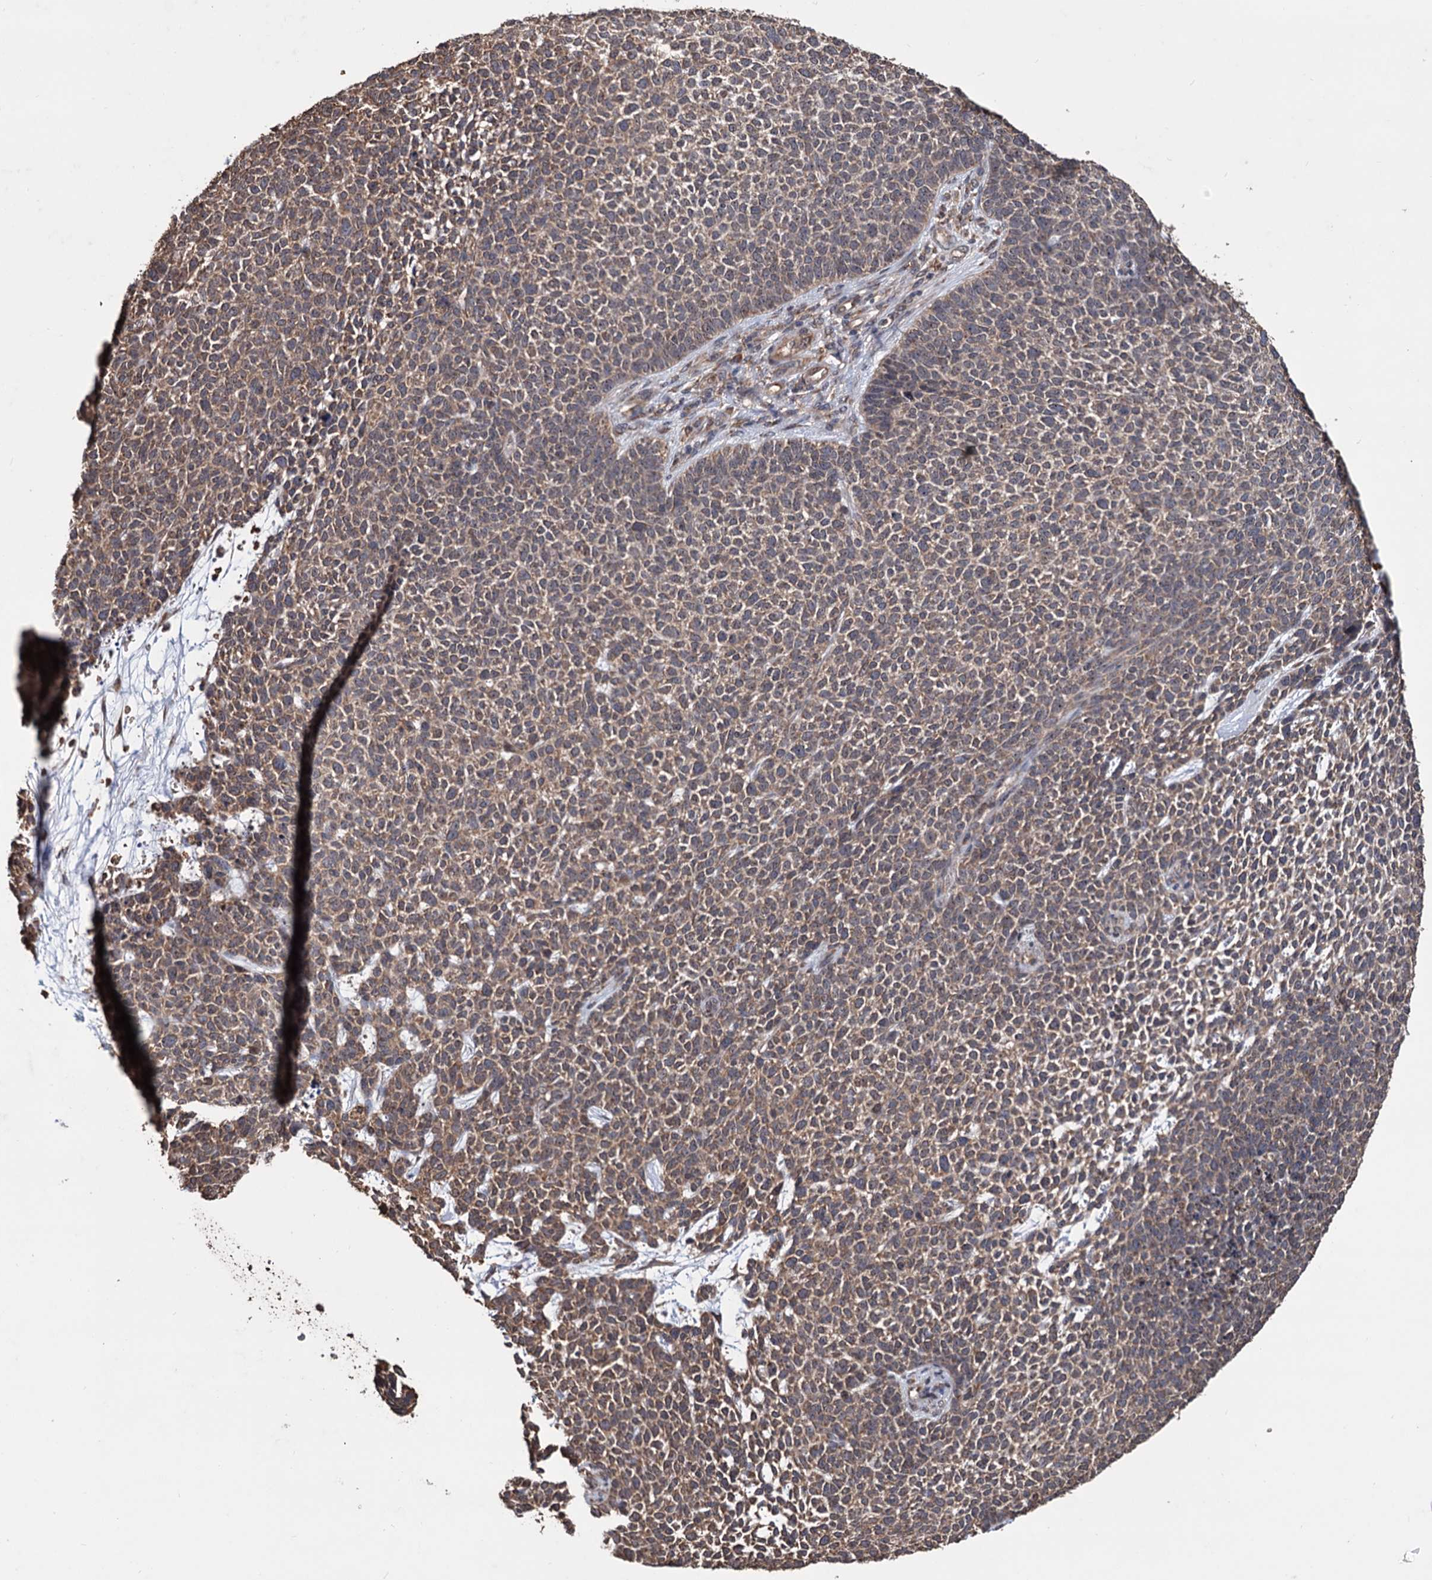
{"staining": {"intensity": "moderate", "quantity": ">75%", "location": "cytoplasmic/membranous"}, "tissue": "skin cancer", "cell_type": "Tumor cells", "image_type": "cancer", "snomed": [{"axis": "morphology", "description": "Basal cell carcinoma"}, {"axis": "topography", "description": "Skin"}], "caption": "Protein expression analysis of skin cancer (basal cell carcinoma) demonstrates moderate cytoplasmic/membranous staining in about >75% of tumor cells. (DAB = brown stain, brightfield microscopy at high magnification).", "gene": "TBC1D12", "patient": {"sex": "female", "age": 84}}